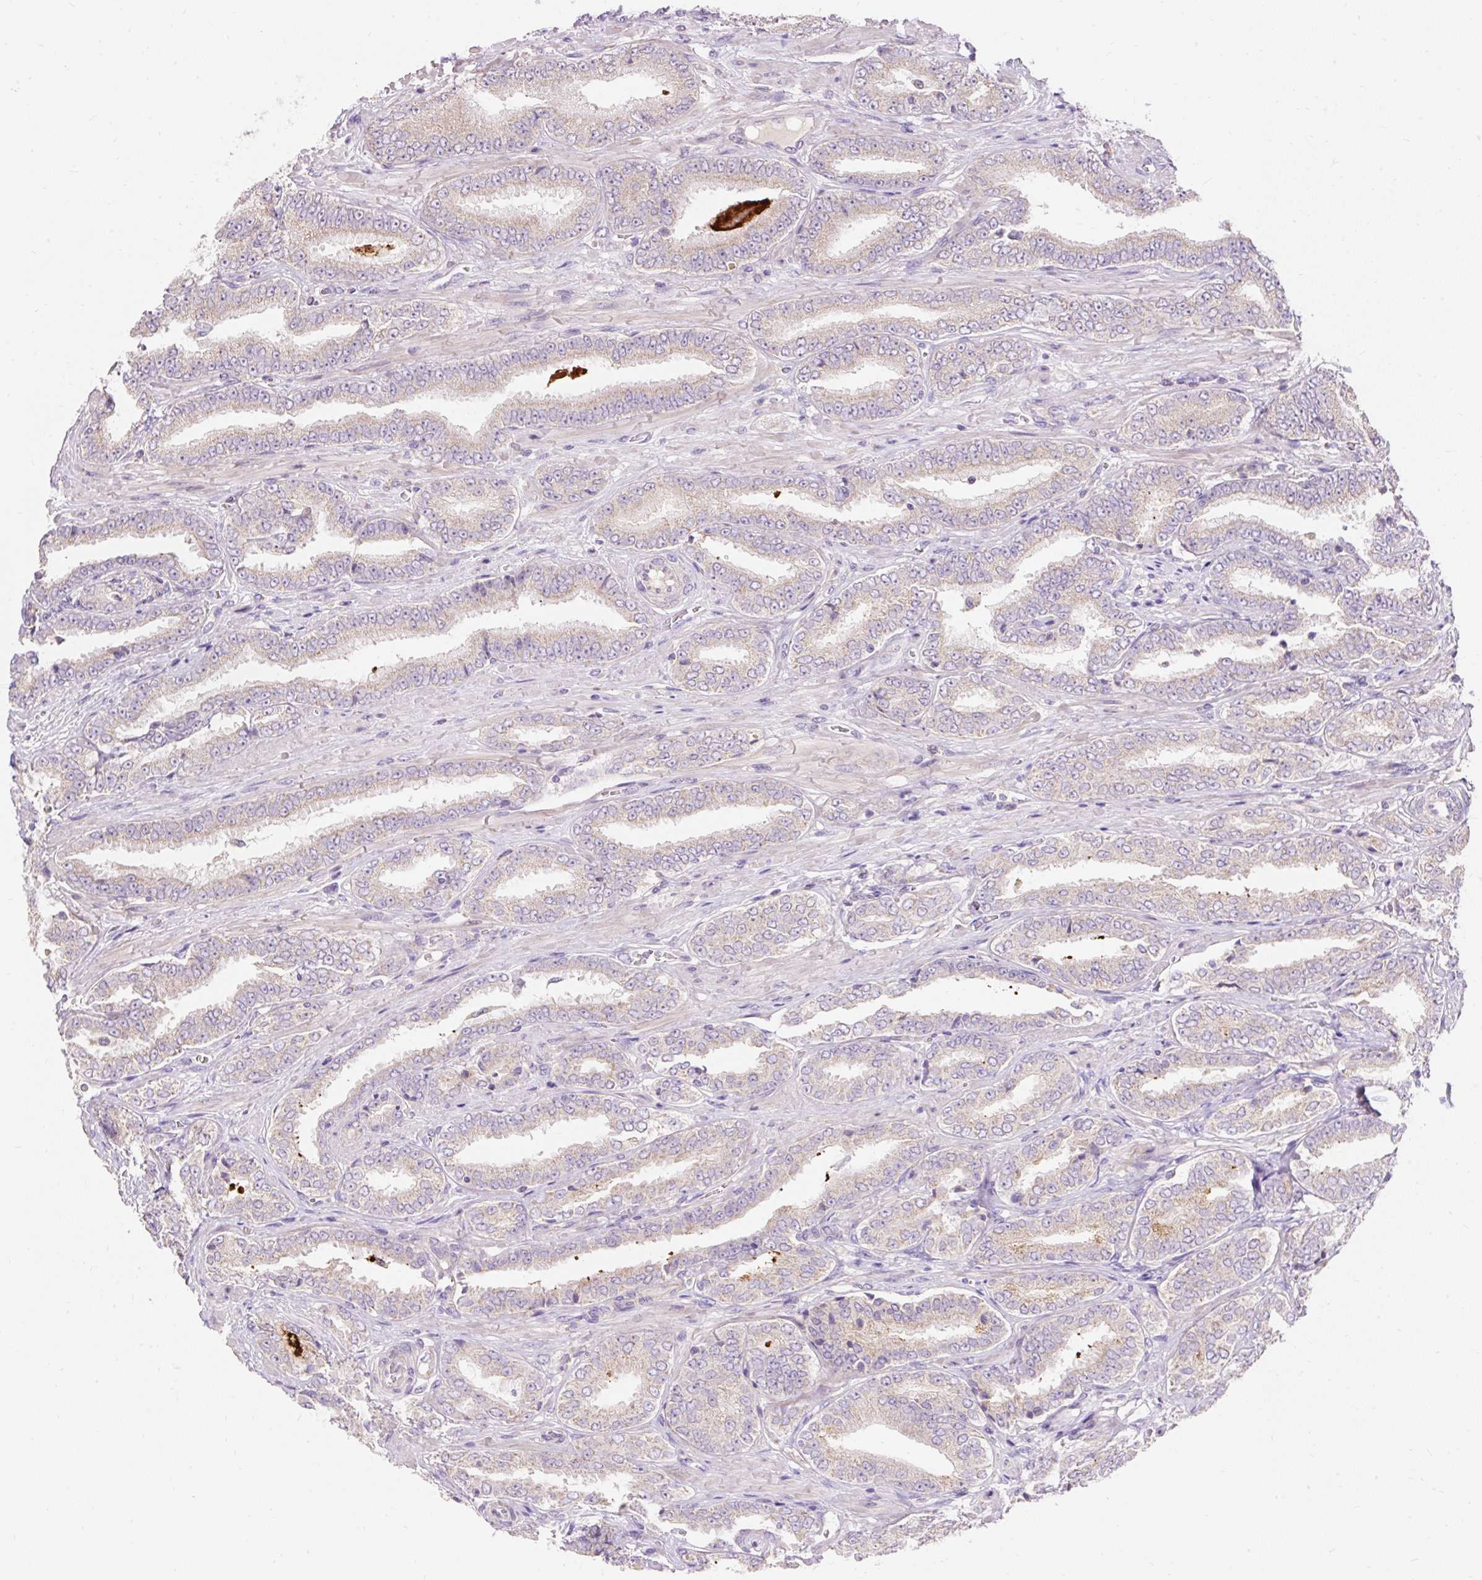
{"staining": {"intensity": "weak", "quantity": "<25%", "location": "cytoplasmic/membranous"}, "tissue": "prostate cancer", "cell_type": "Tumor cells", "image_type": "cancer", "snomed": [{"axis": "morphology", "description": "Adenocarcinoma, High grade"}, {"axis": "topography", "description": "Prostate"}], "caption": "An image of human prostate cancer (adenocarcinoma (high-grade)) is negative for staining in tumor cells.", "gene": "PMAIP1", "patient": {"sex": "male", "age": 72}}